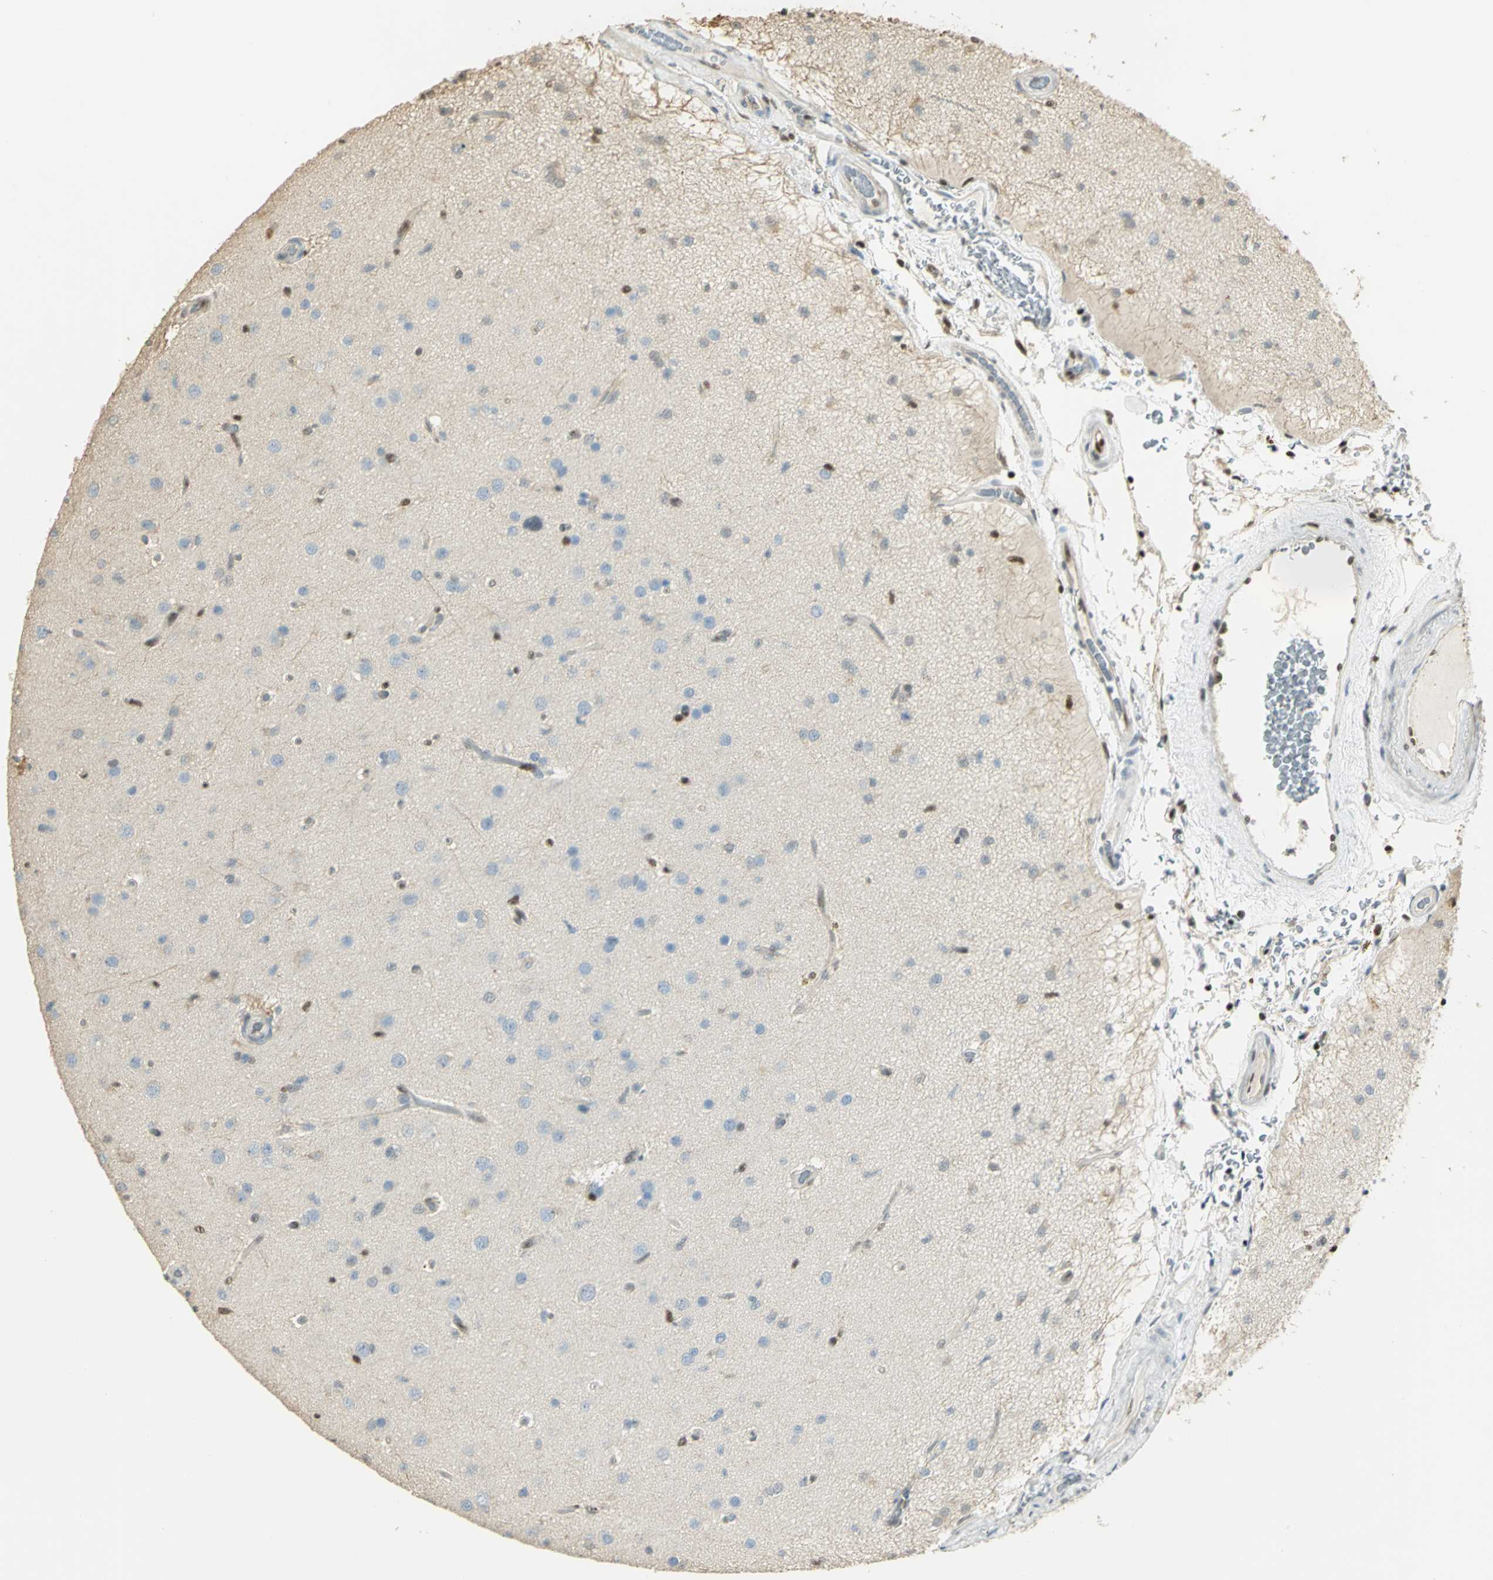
{"staining": {"intensity": "weak", "quantity": "<25%", "location": "nuclear"}, "tissue": "glioma", "cell_type": "Tumor cells", "image_type": "cancer", "snomed": [{"axis": "morphology", "description": "Glioma, malignant, High grade"}, {"axis": "topography", "description": "Brain"}], "caption": "This is an IHC histopathology image of glioma. There is no staining in tumor cells.", "gene": "ELF1", "patient": {"sex": "male", "age": 33}}